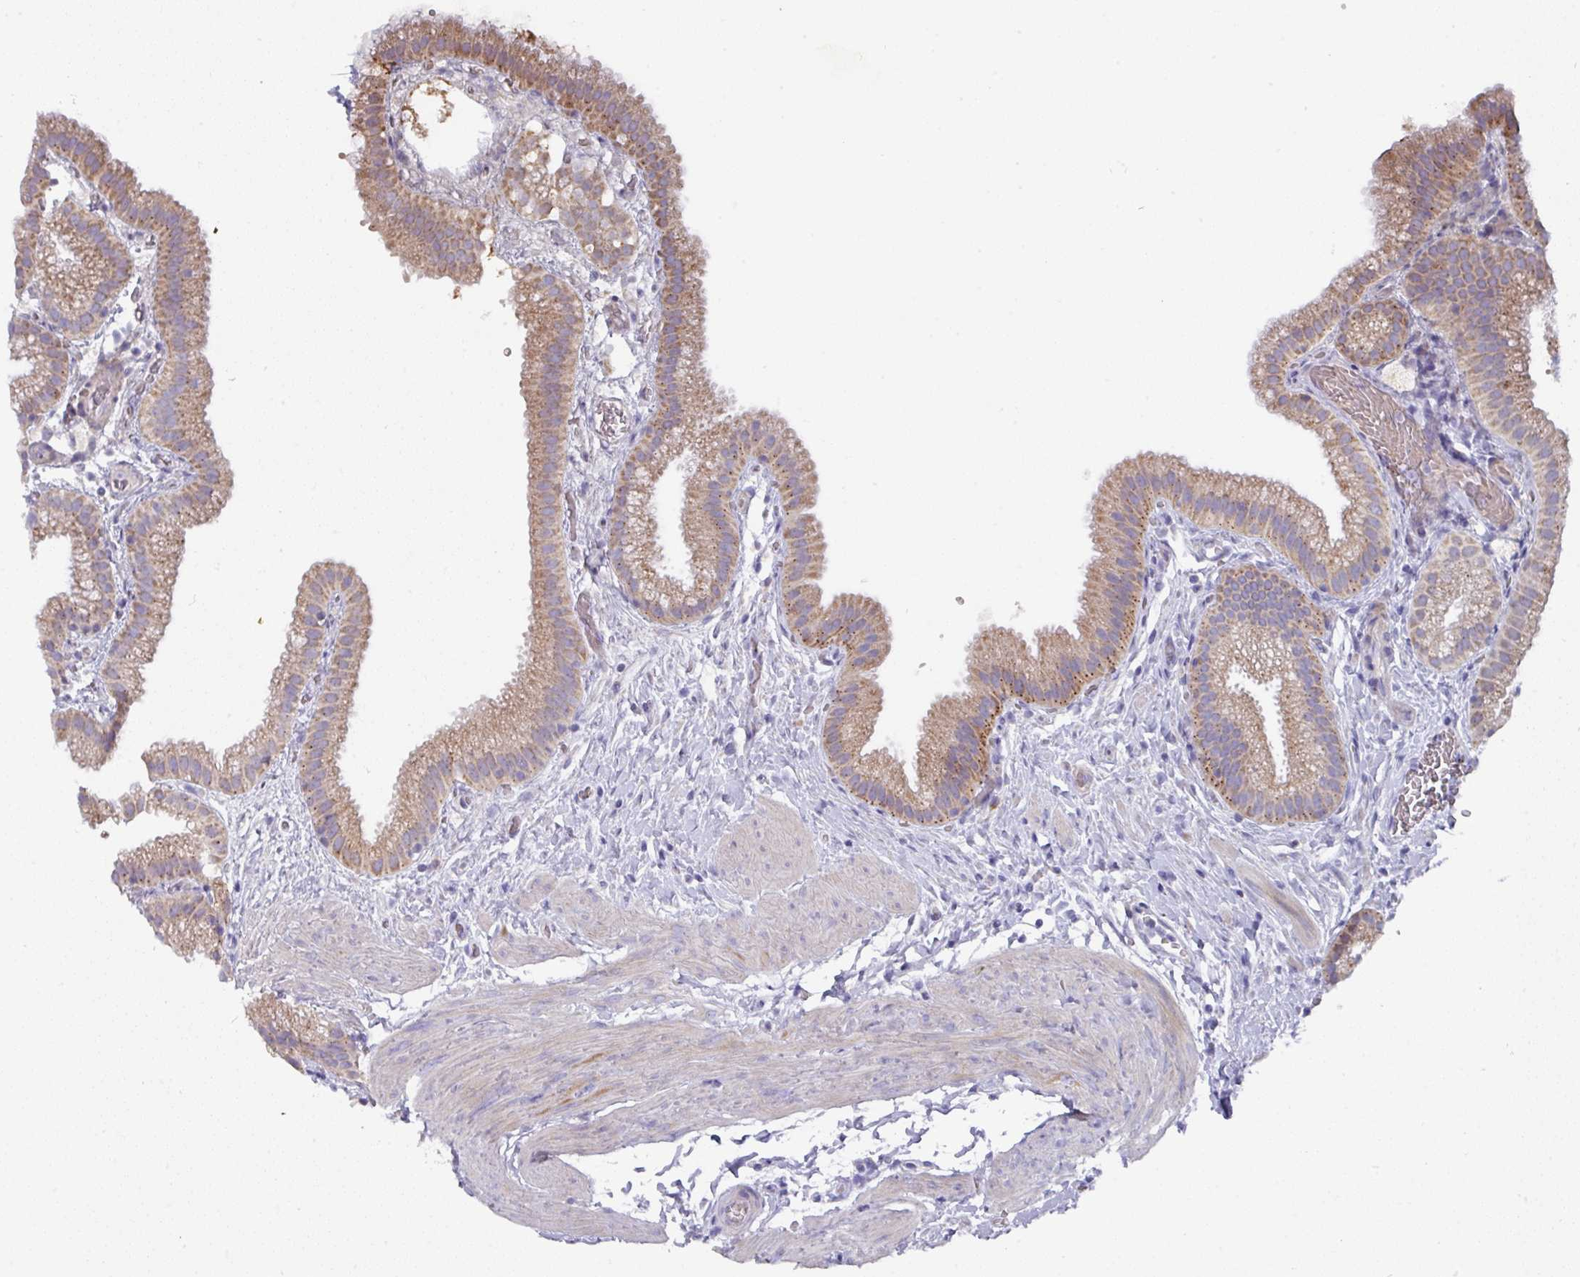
{"staining": {"intensity": "weak", "quantity": ">75%", "location": "cytoplasmic/membranous"}, "tissue": "gallbladder", "cell_type": "Glandular cells", "image_type": "normal", "snomed": [{"axis": "morphology", "description": "Normal tissue, NOS"}, {"axis": "topography", "description": "Gallbladder"}], "caption": "Immunohistochemical staining of benign human gallbladder displays >75% levels of weak cytoplasmic/membranous protein staining in approximately >75% of glandular cells.", "gene": "IL4R", "patient": {"sex": "female", "age": 63}}